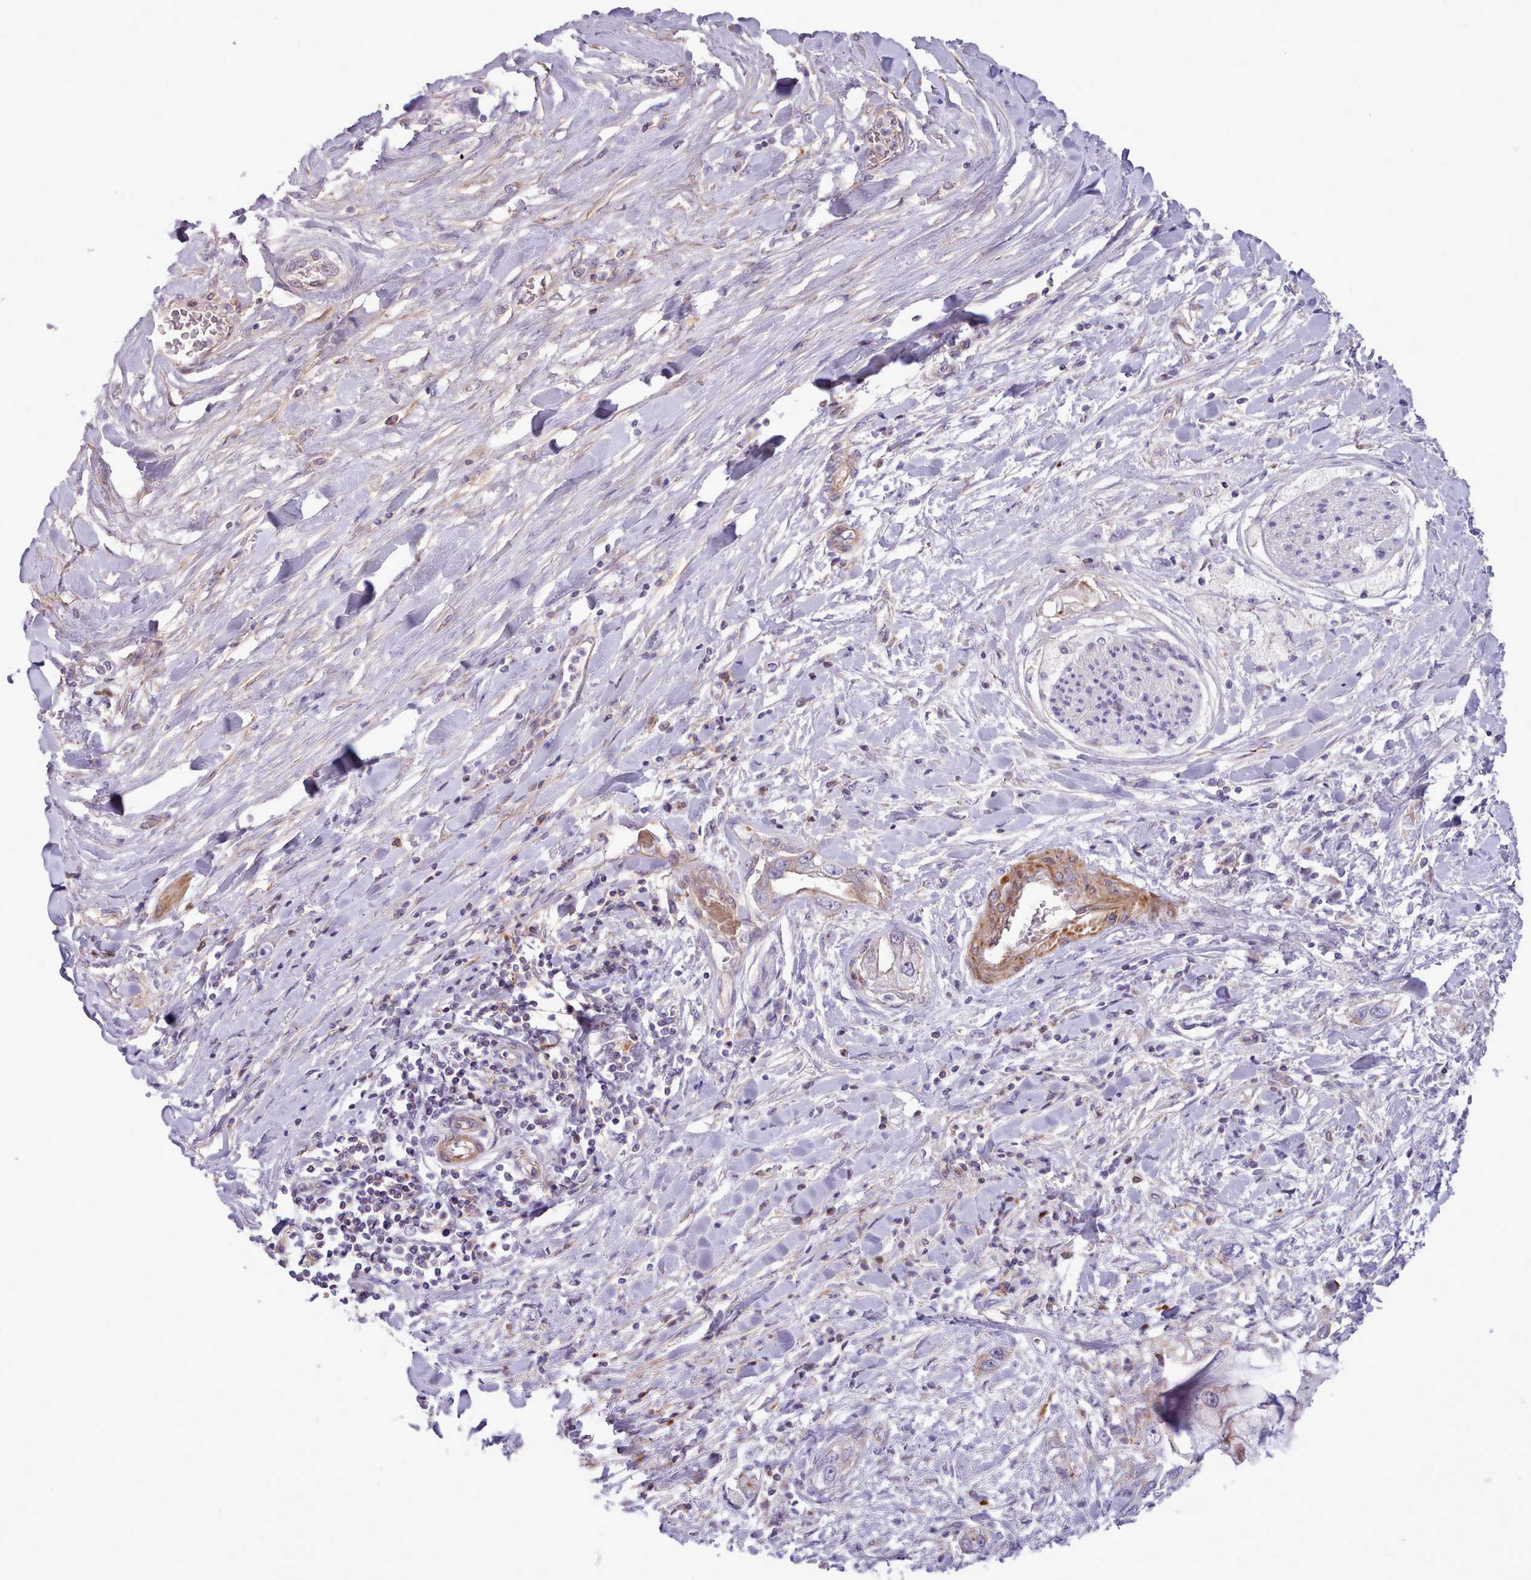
{"staining": {"intensity": "moderate", "quantity": "<25%", "location": "cytoplasmic/membranous"}, "tissue": "pancreatic cancer", "cell_type": "Tumor cells", "image_type": "cancer", "snomed": [{"axis": "morphology", "description": "Inflammation, NOS"}, {"axis": "morphology", "description": "Adenocarcinoma, NOS"}, {"axis": "topography", "description": "Pancreas"}], "caption": "Protein analysis of pancreatic cancer (adenocarcinoma) tissue shows moderate cytoplasmic/membranous expression in approximately <25% of tumor cells.", "gene": "TENT4B", "patient": {"sex": "female", "age": 56}}